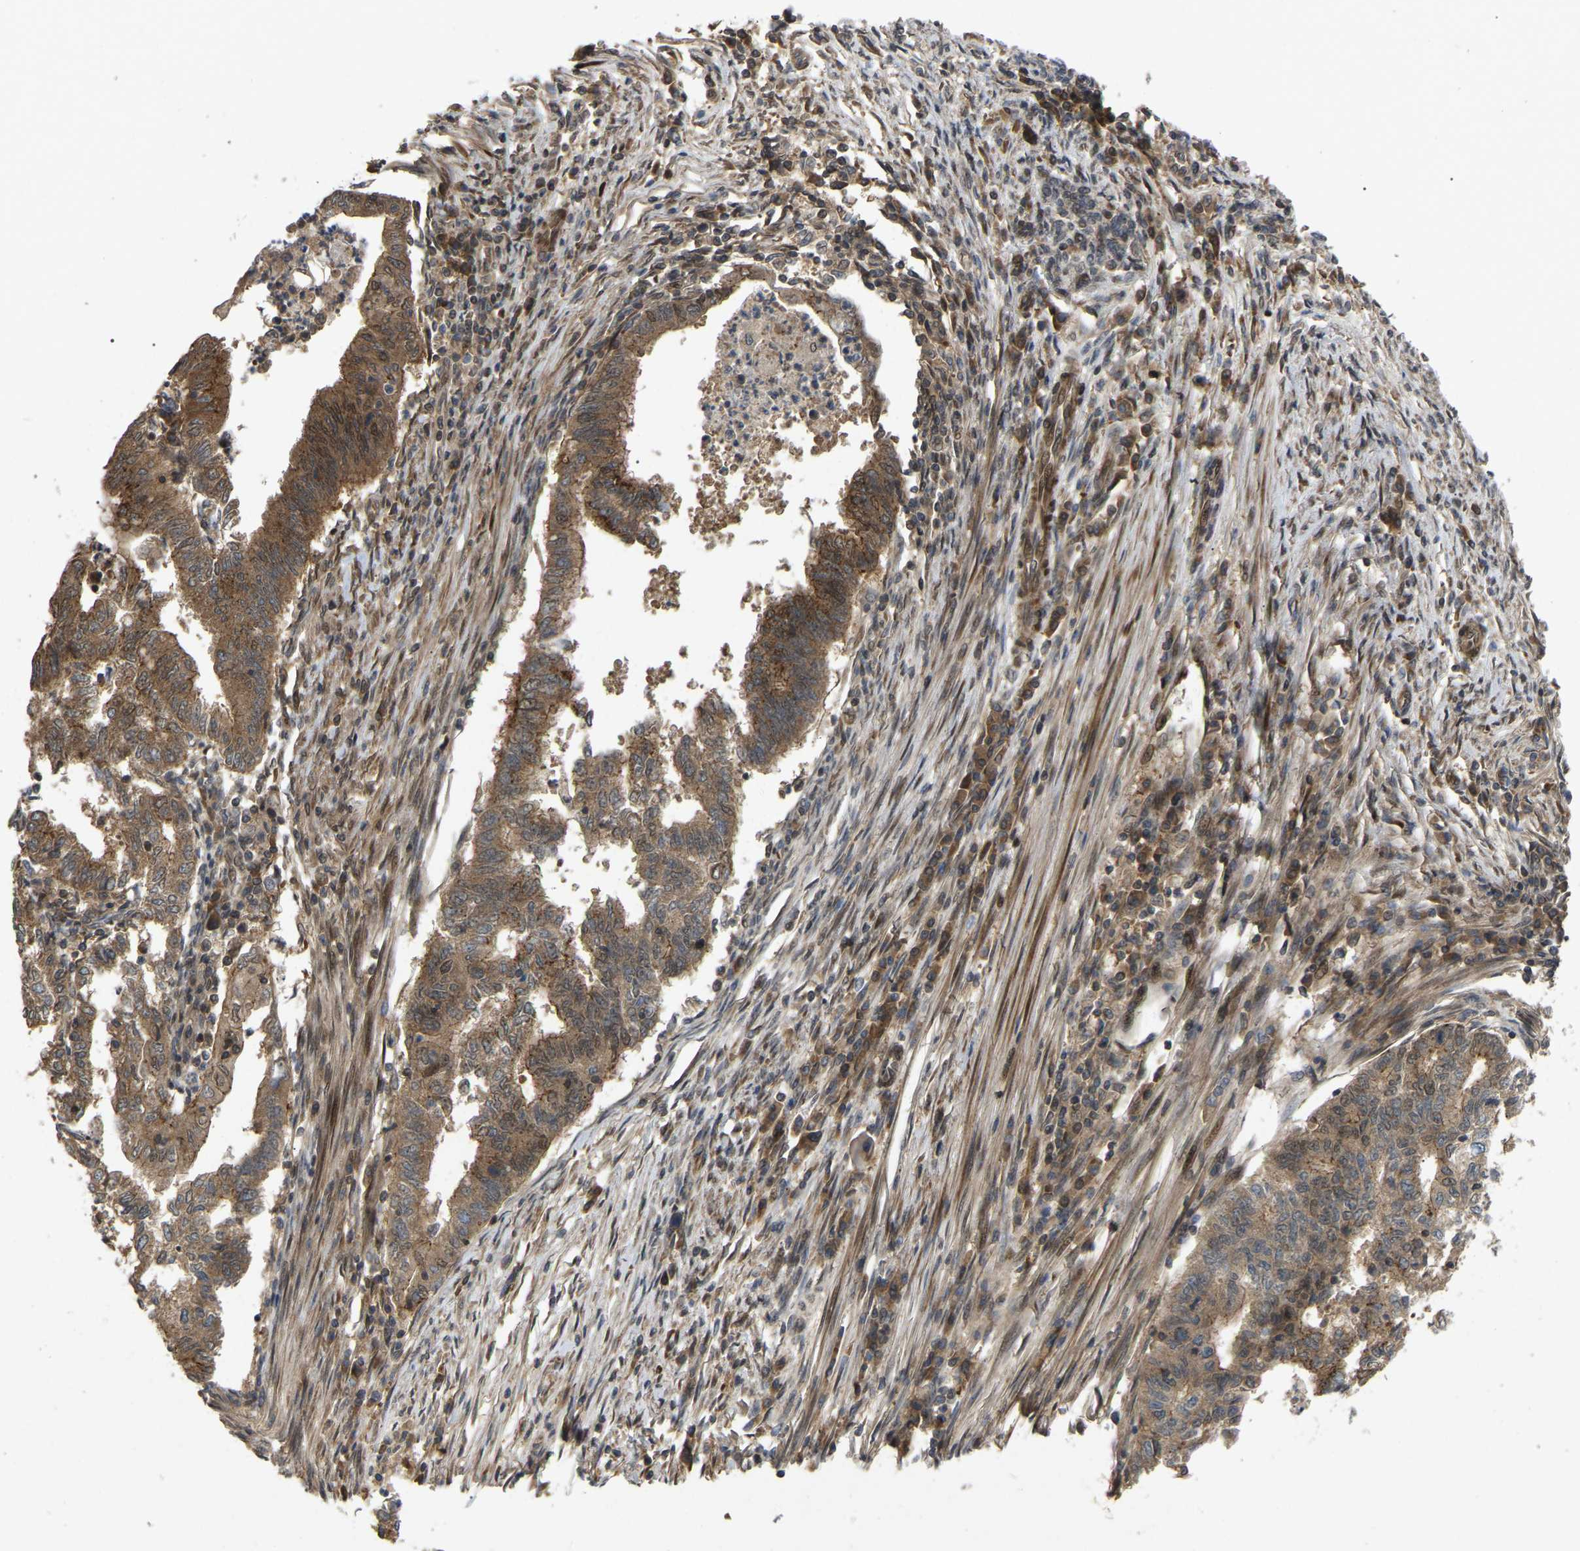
{"staining": {"intensity": "moderate", "quantity": ">75%", "location": "cytoplasmic/membranous,nuclear"}, "tissue": "endometrial cancer", "cell_type": "Tumor cells", "image_type": "cancer", "snomed": [{"axis": "morphology", "description": "Polyp, NOS"}, {"axis": "morphology", "description": "Adenocarcinoma, NOS"}, {"axis": "morphology", "description": "Adenoma, NOS"}, {"axis": "topography", "description": "Endometrium"}], "caption": "Immunohistochemistry image of neoplastic tissue: human endometrial cancer (adenoma) stained using immunohistochemistry shows medium levels of moderate protein expression localized specifically in the cytoplasmic/membranous and nuclear of tumor cells, appearing as a cytoplasmic/membranous and nuclear brown color.", "gene": "KIAA1549", "patient": {"sex": "female", "age": 79}}